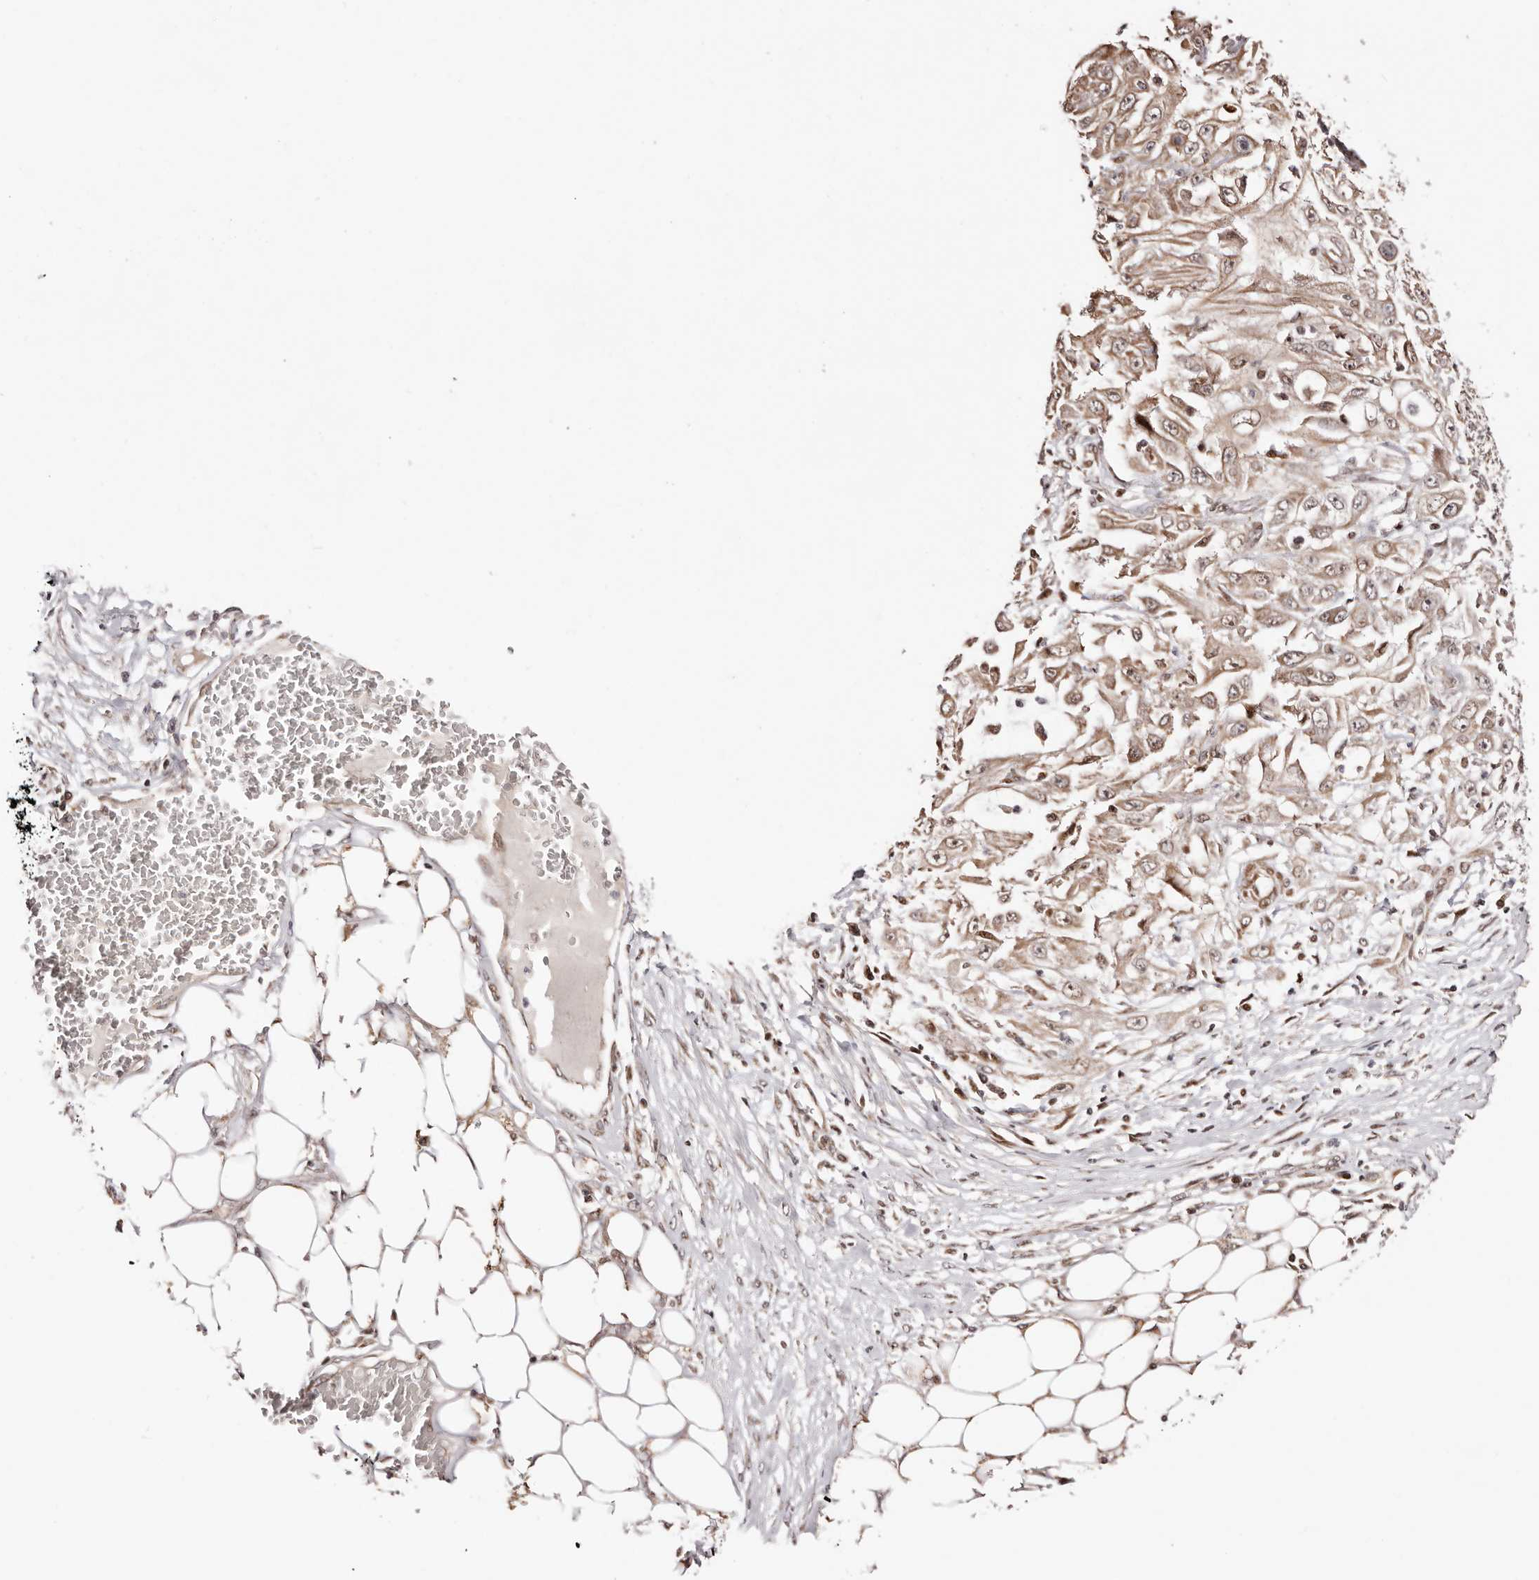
{"staining": {"intensity": "weak", "quantity": "<25%", "location": "cytoplasmic/membranous"}, "tissue": "skin cancer", "cell_type": "Tumor cells", "image_type": "cancer", "snomed": [{"axis": "morphology", "description": "Squamous cell carcinoma, NOS"}, {"axis": "morphology", "description": "Squamous cell carcinoma, metastatic, NOS"}, {"axis": "topography", "description": "Skin"}, {"axis": "topography", "description": "Lymph node"}], "caption": "Tumor cells show no significant staining in metastatic squamous cell carcinoma (skin).", "gene": "HIVEP3", "patient": {"sex": "male", "age": 75}}